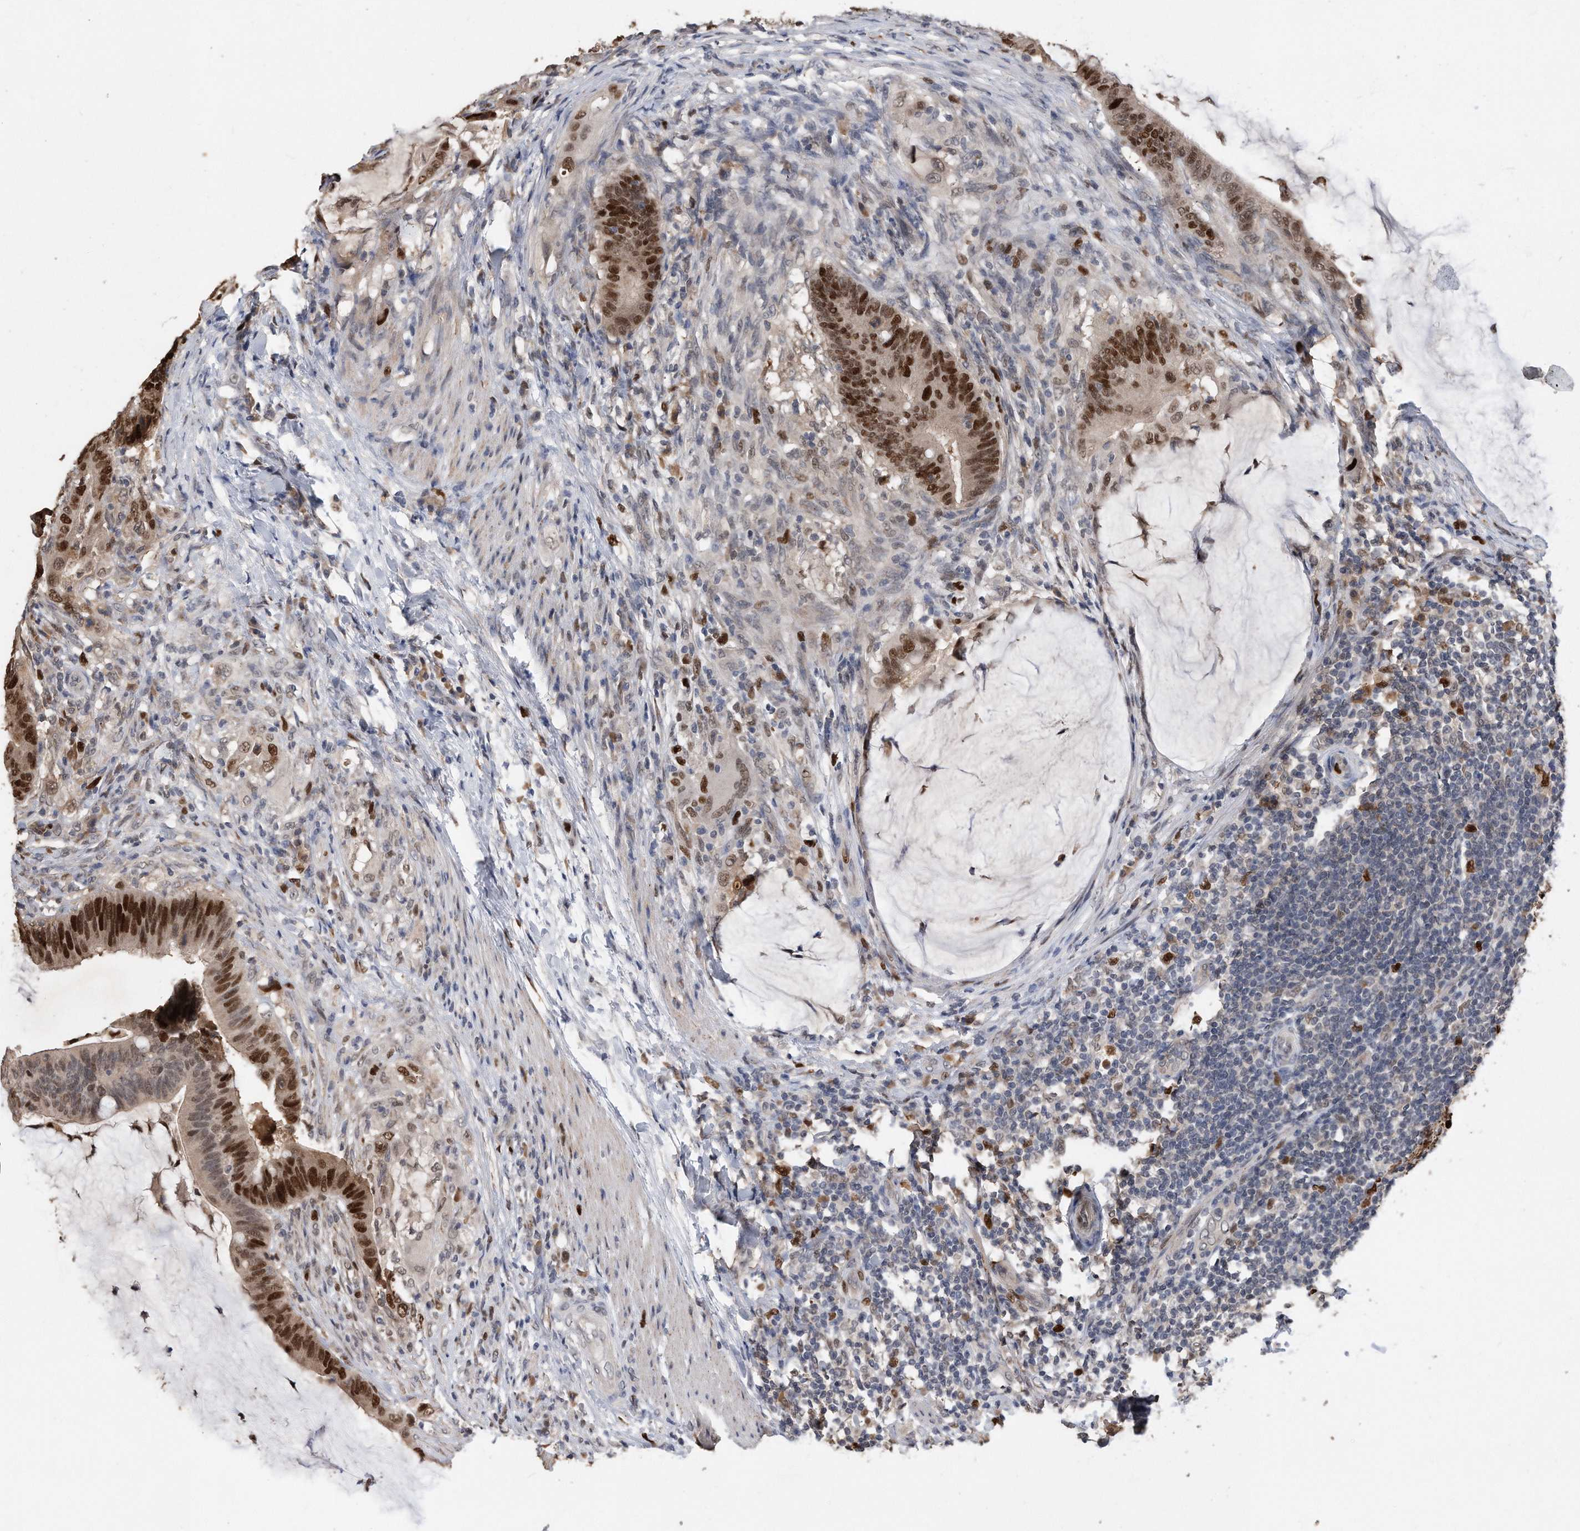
{"staining": {"intensity": "strong", "quantity": ">75%", "location": "nuclear"}, "tissue": "colorectal cancer", "cell_type": "Tumor cells", "image_type": "cancer", "snomed": [{"axis": "morphology", "description": "Adenocarcinoma, NOS"}, {"axis": "topography", "description": "Colon"}], "caption": "Immunohistochemical staining of colorectal cancer (adenocarcinoma) shows high levels of strong nuclear expression in about >75% of tumor cells.", "gene": "PCNA", "patient": {"sex": "female", "age": 66}}